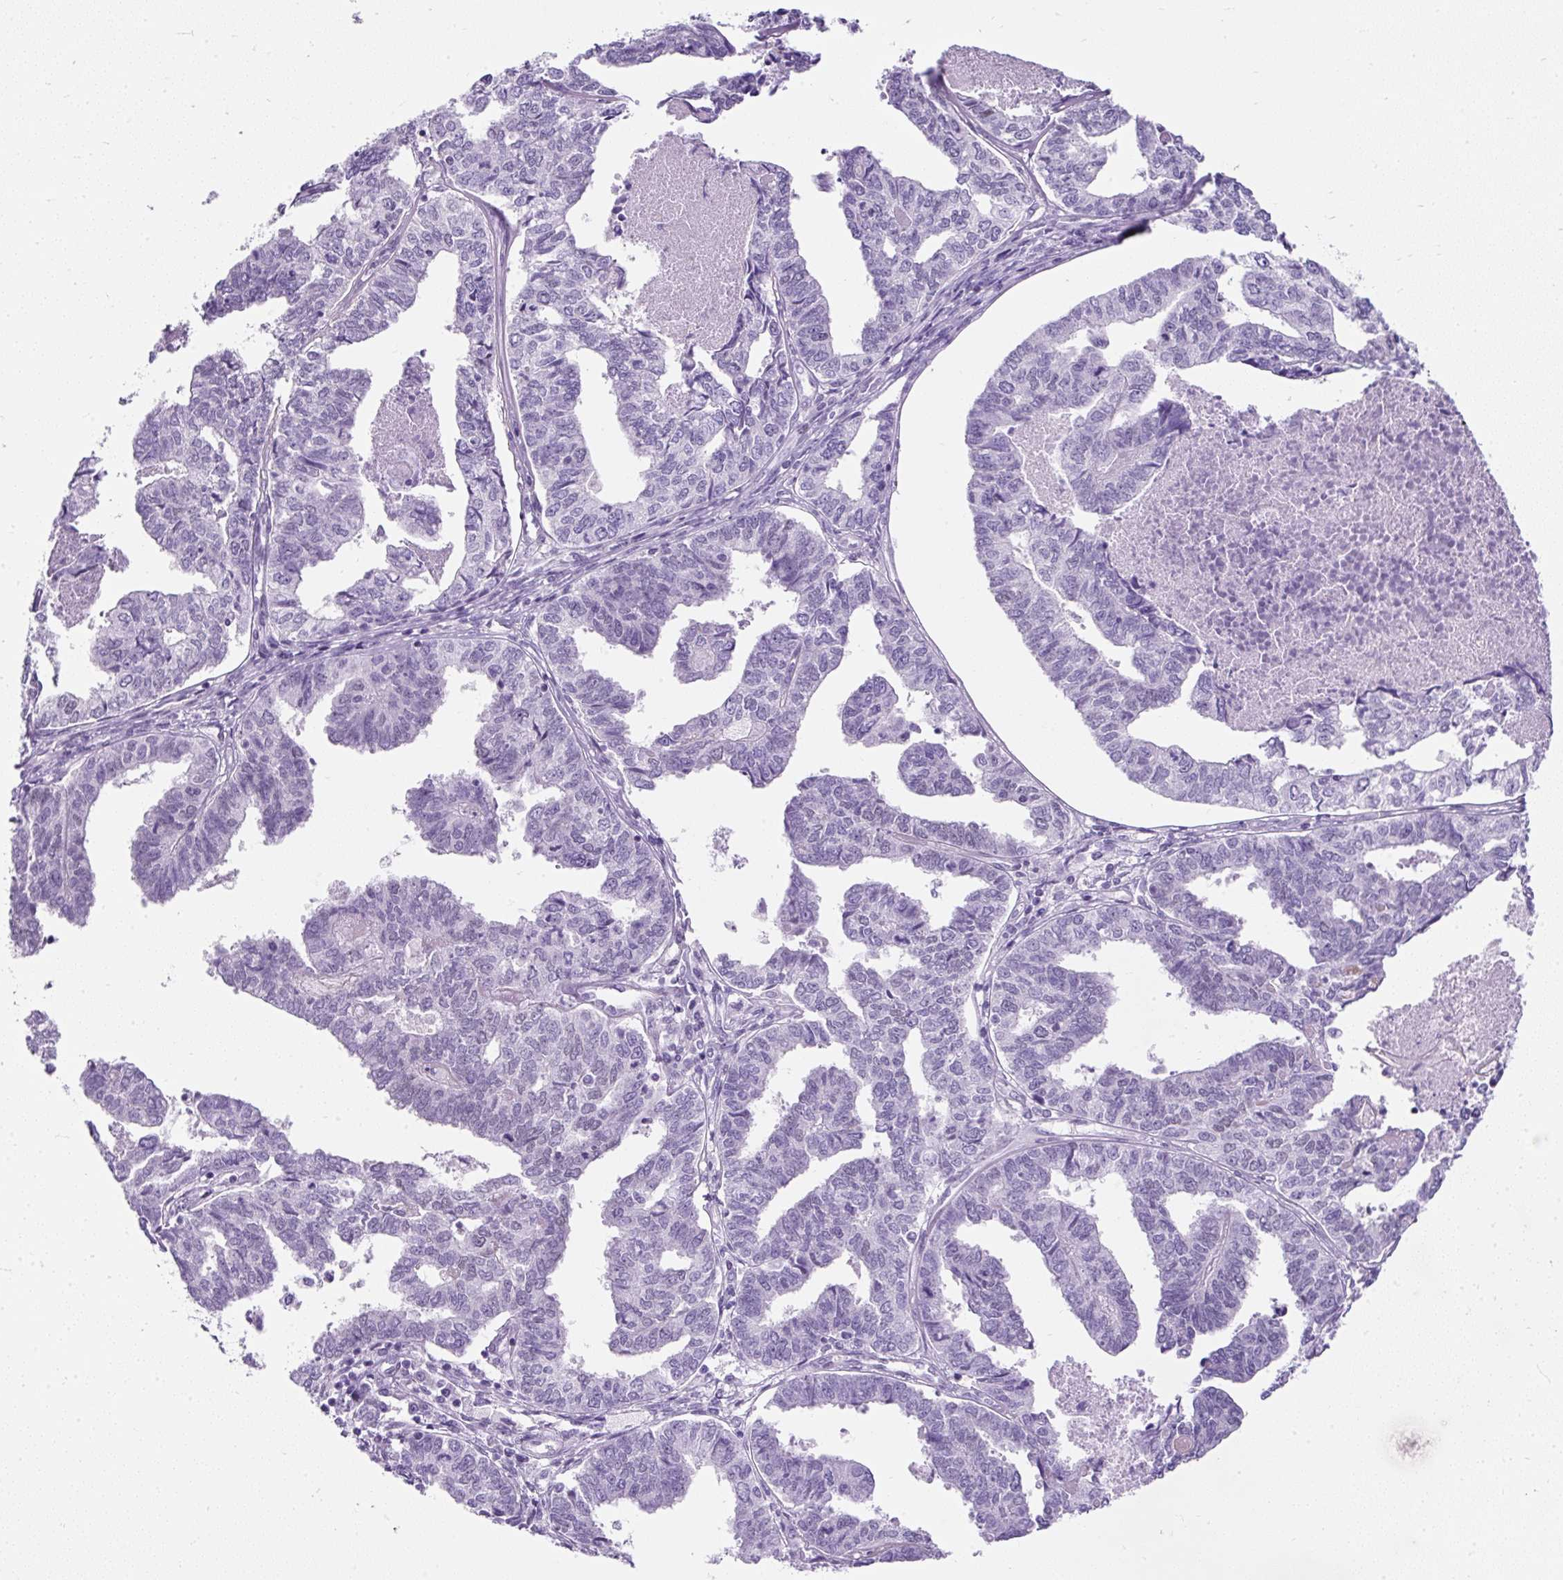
{"staining": {"intensity": "negative", "quantity": "none", "location": "none"}, "tissue": "endometrial cancer", "cell_type": "Tumor cells", "image_type": "cancer", "snomed": [{"axis": "morphology", "description": "Adenocarcinoma, NOS"}, {"axis": "topography", "description": "Endometrium"}], "caption": "The histopathology image reveals no staining of tumor cells in adenocarcinoma (endometrial).", "gene": "PLCXD2", "patient": {"sex": "female", "age": 73}}